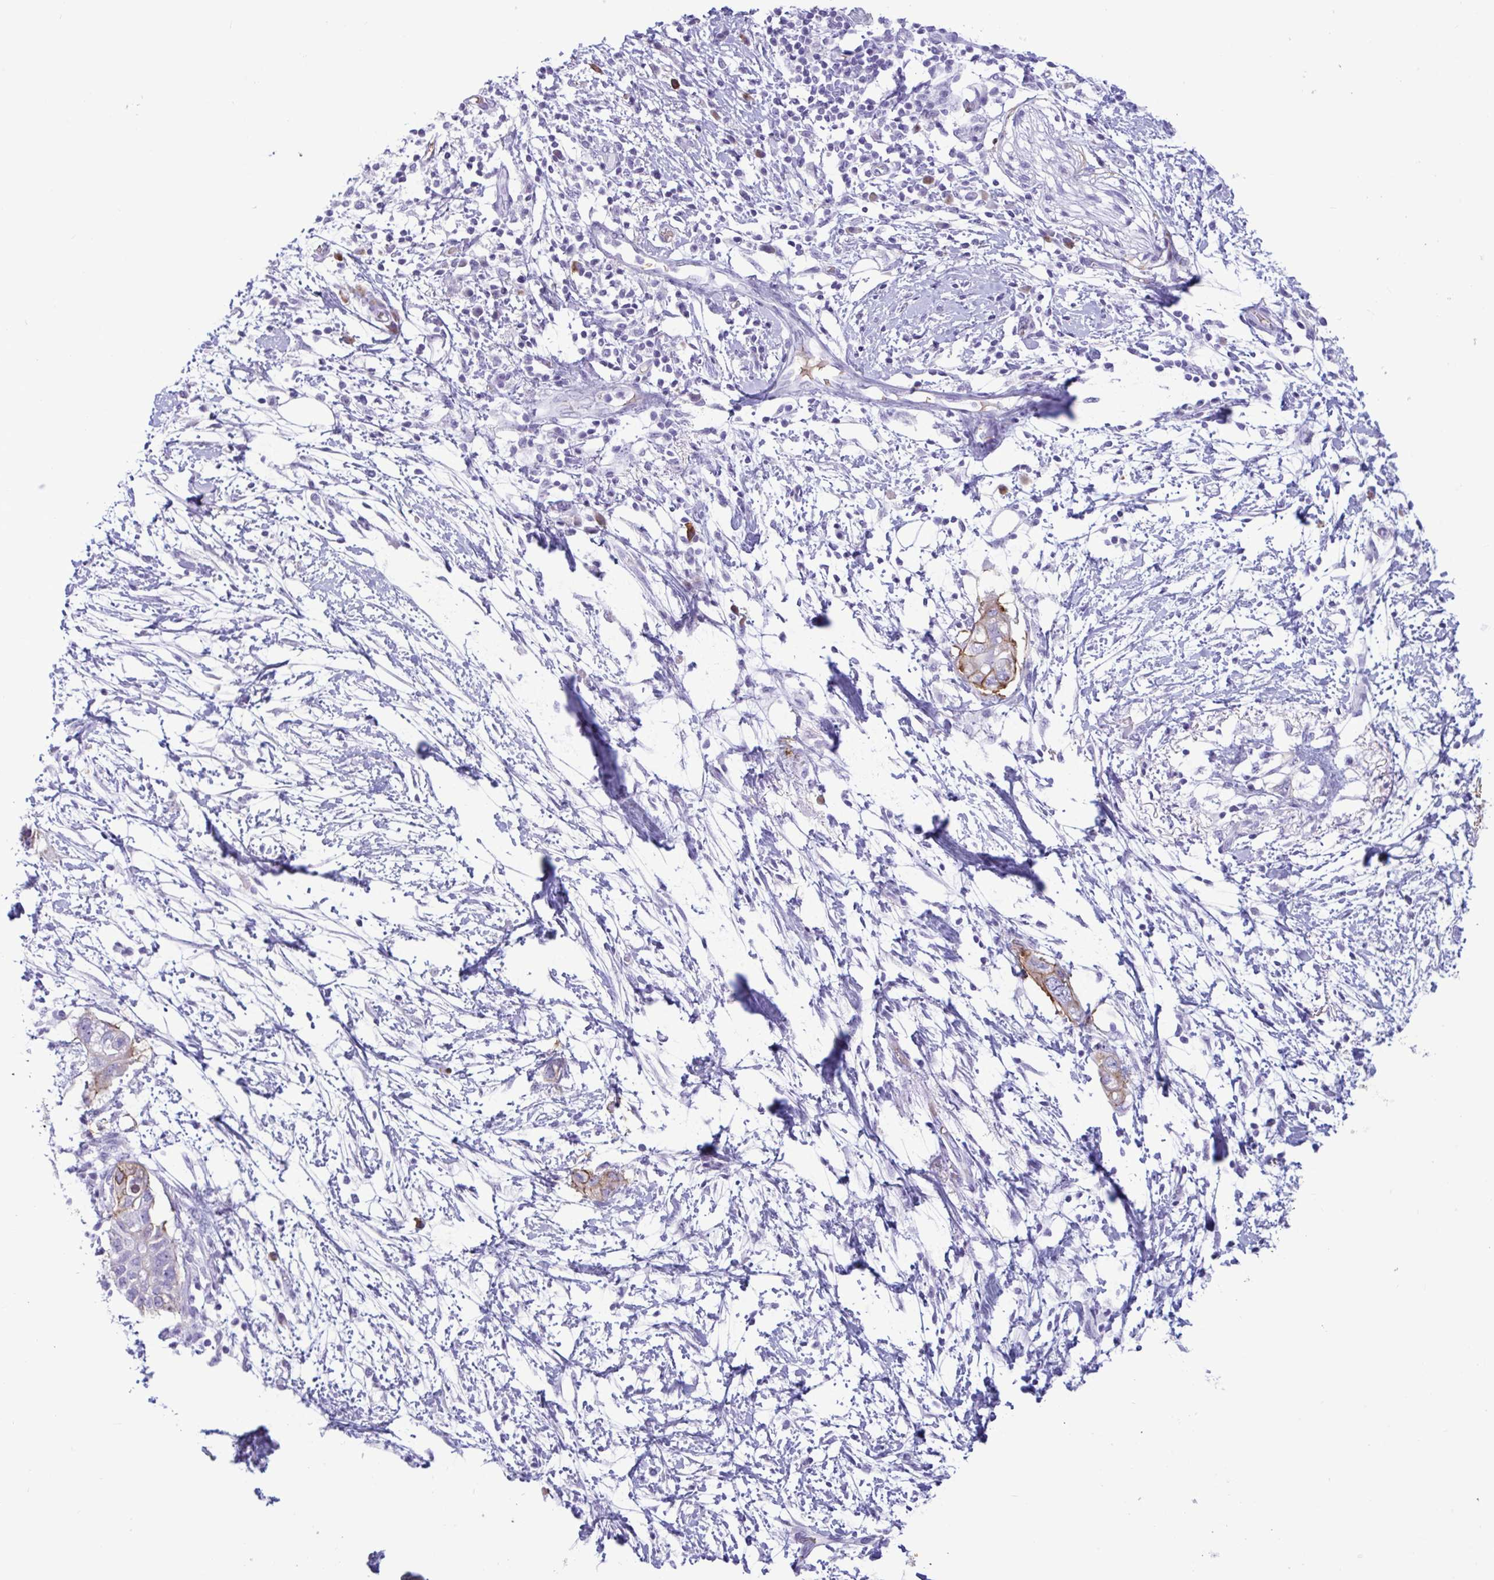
{"staining": {"intensity": "weak", "quantity": "<25%", "location": "cytoplasmic/membranous"}, "tissue": "pancreatic cancer", "cell_type": "Tumor cells", "image_type": "cancer", "snomed": [{"axis": "morphology", "description": "Adenocarcinoma, NOS"}, {"axis": "topography", "description": "Pancreas"}], "caption": "High power microscopy micrograph of an IHC photomicrograph of pancreatic cancer, revealing no significant expression in tumor cells.", "gene": "SLC2A1", "patient": {"sex": "female", "age": 72}}